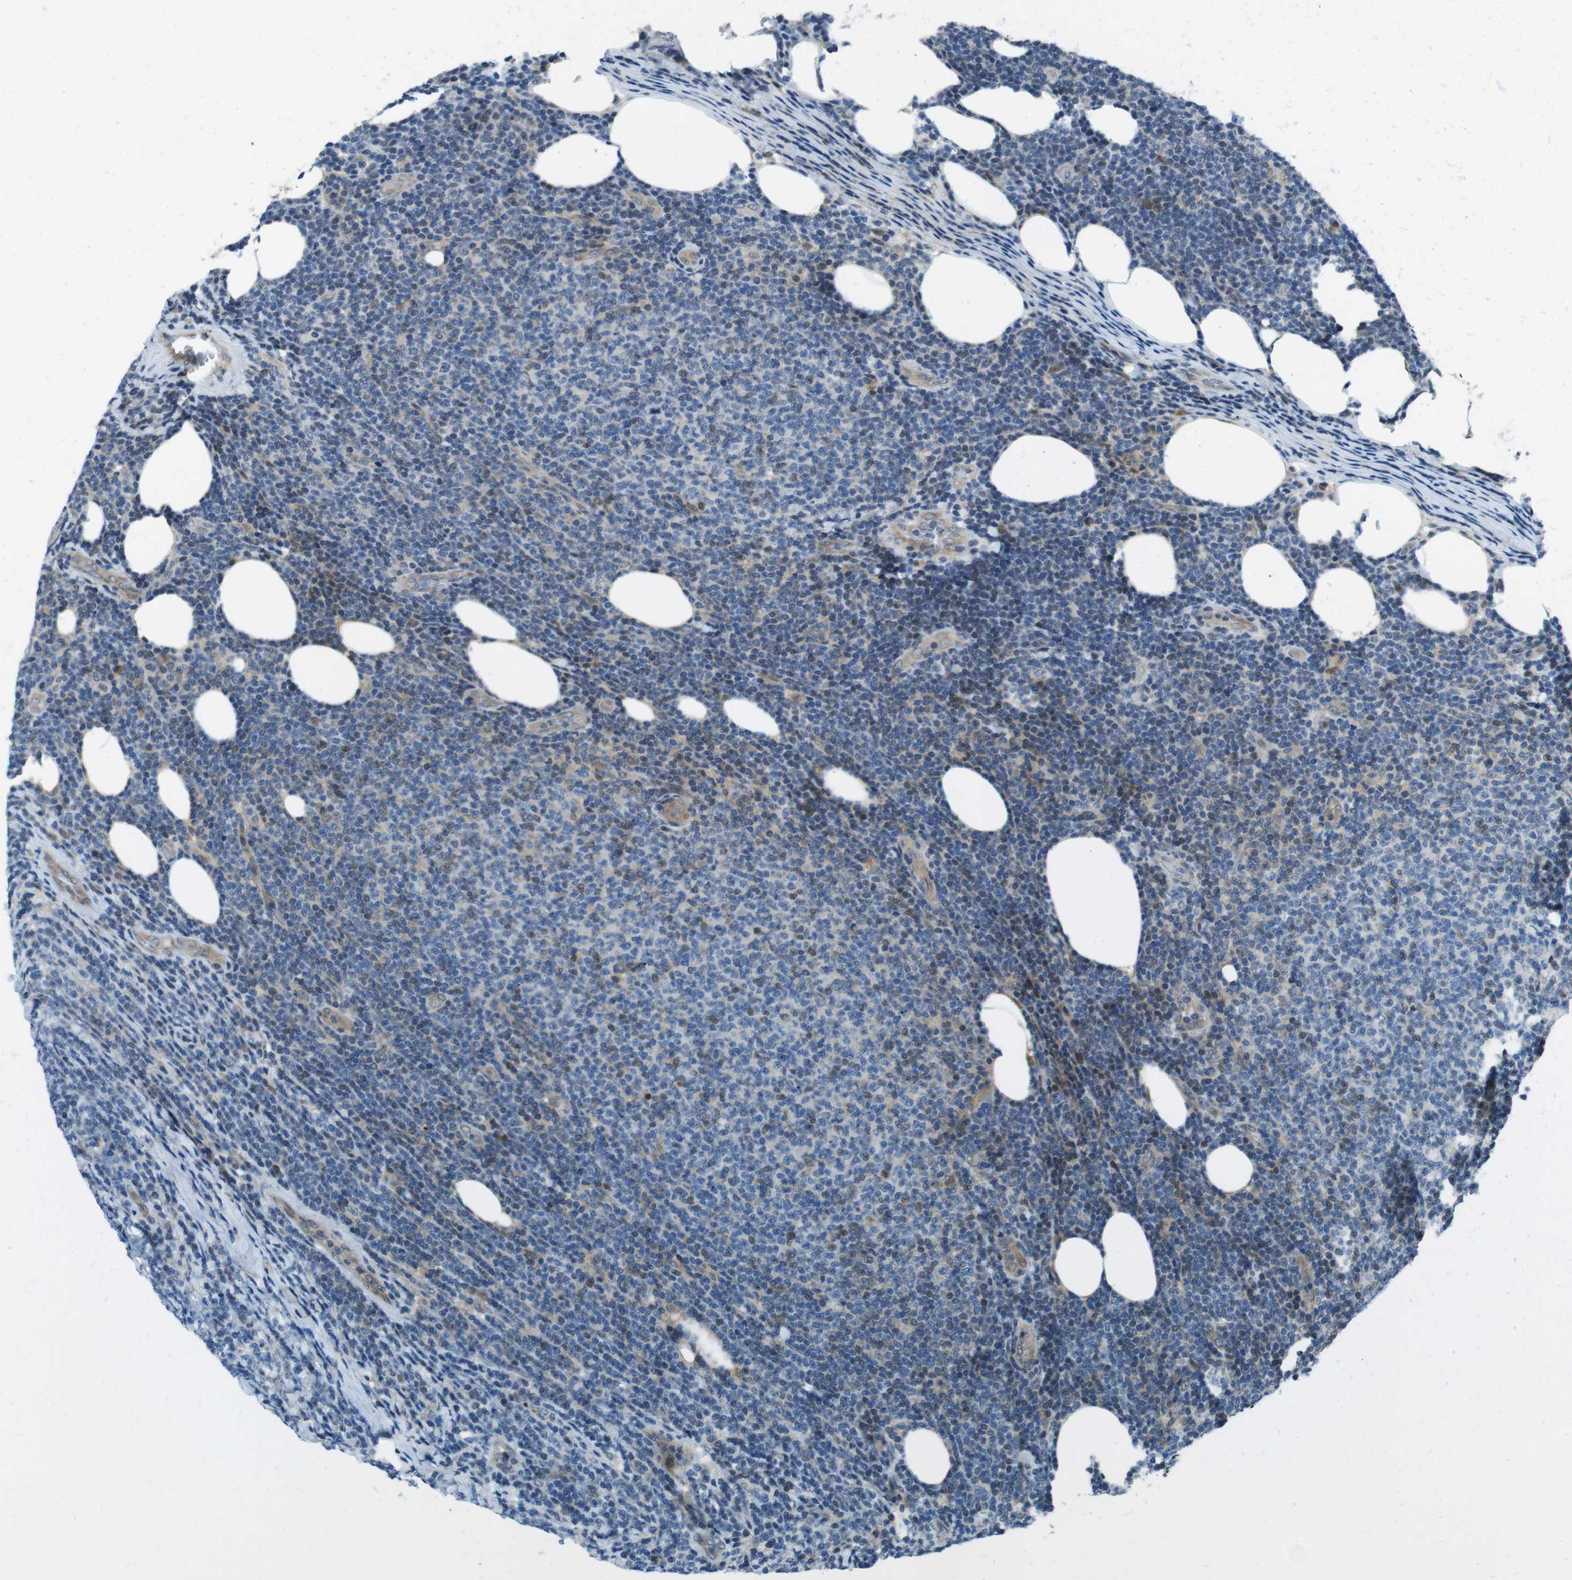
{"staining": {"intensity": "weak", "quantity": "<25%", "location": "cytoplasmic/membranous"}, "tissue": "lymphoma", "cell_type": "Tumor cells", "image_type": "cancer", "snomed": [{"axis": "morphology", "description": "Malignant lymphoma, non-Hodgkin's type, Low grade"}, {"axis": "topography", "description": "Lymph node"}], "caption": "Immunohistochemistry photomicrograph of neoplastic tissue: lymphoma stained with DAB (3,3'-diaminobenzidine) shows no significant protein expression in tumor cells.", "gene": "LRP5", "patient": {"sex": "male", "age": 66}}